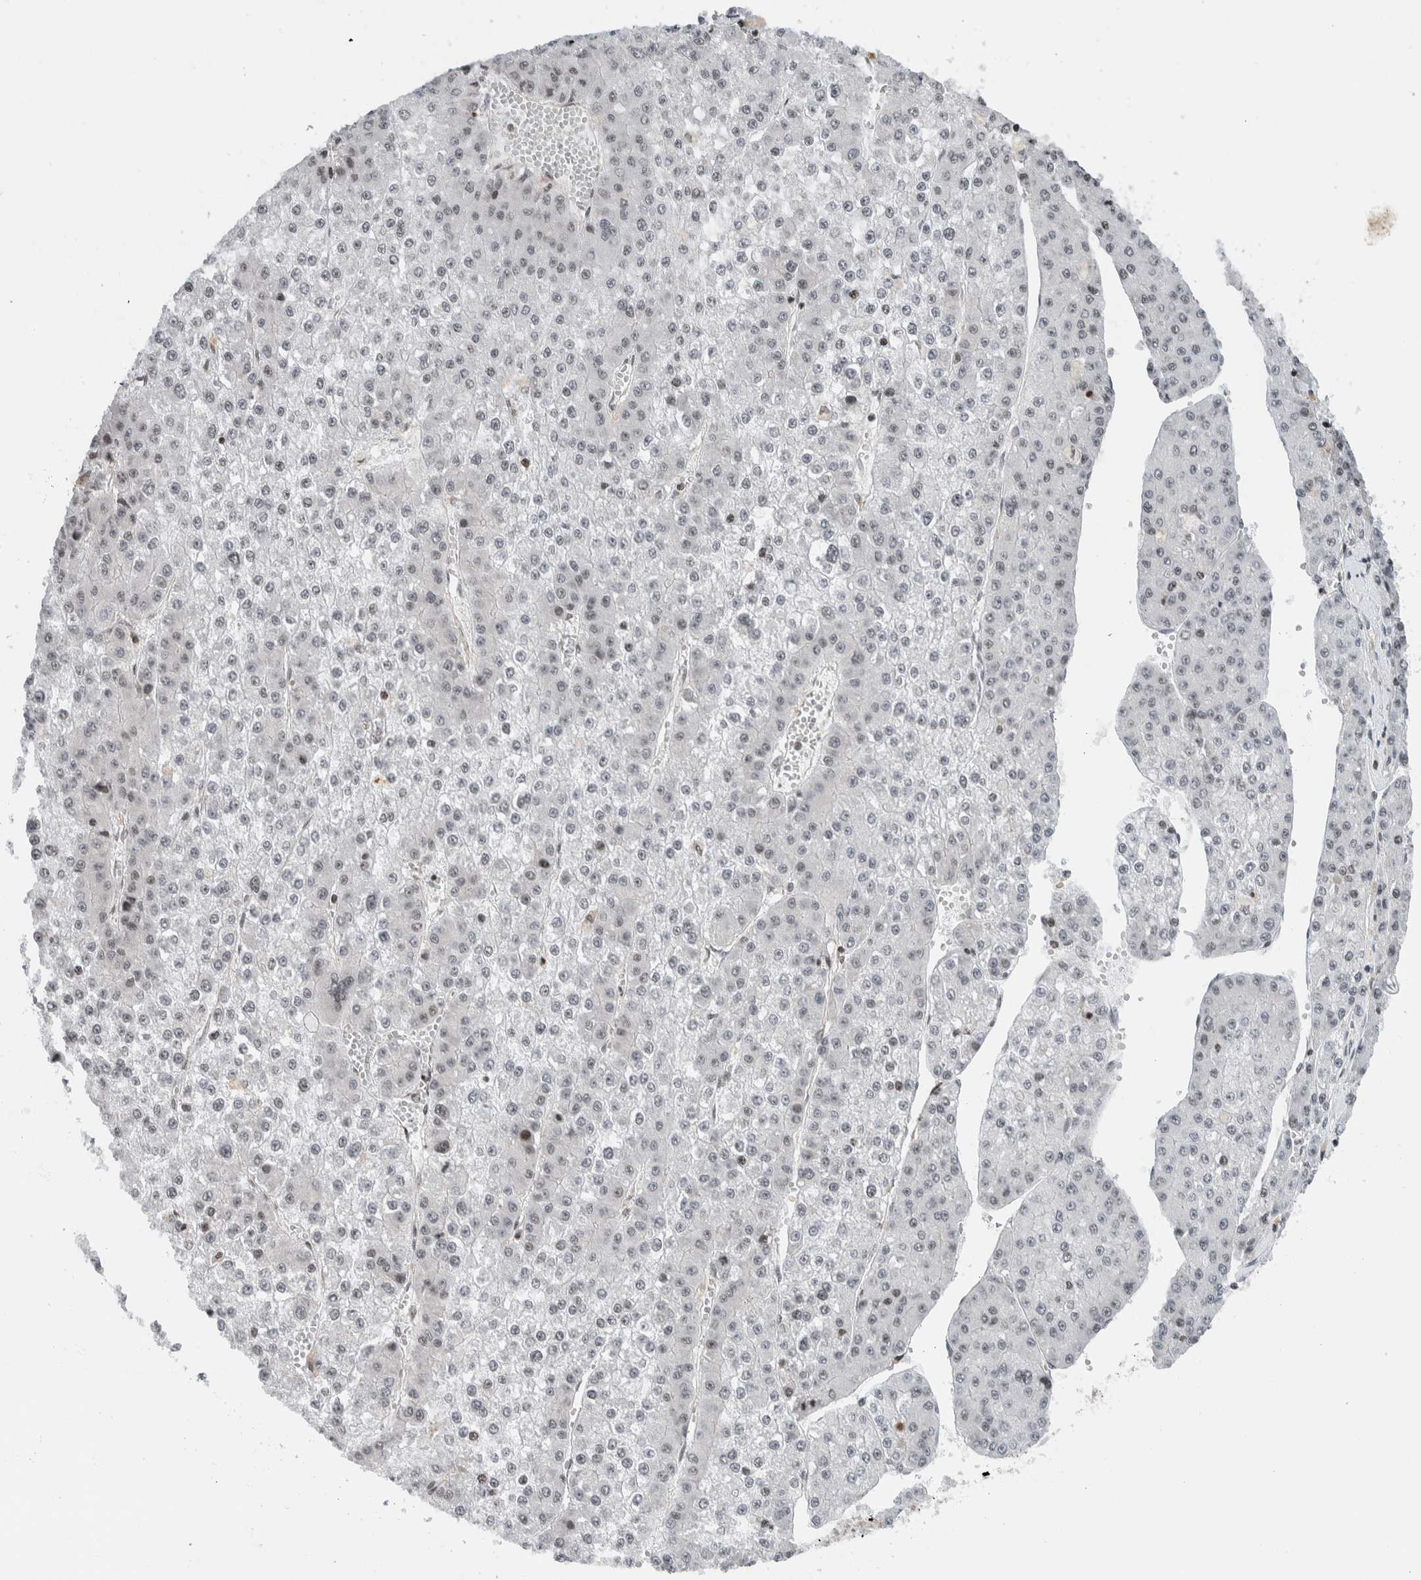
{"staining": {"intensity": "weak", "quantity": "<25%", "location": "nuclear"}, "tissue": "liver cancer", "cell_type": "Tumor cells", "image_type": "cancer", "snomed": [{"axis": "morphology", "description": "Carcinoma, Hepatocellular, NOS"}, {"axis": "topography", "description": "Liver"}], "caption": "Liver cancer (hepatocellular carcinoma) was stained to show a protein in brown. There is no significant positivity in tumor cells.", "gene": "NPLOC4", "patient": {"sex": "female", "age": 73}}